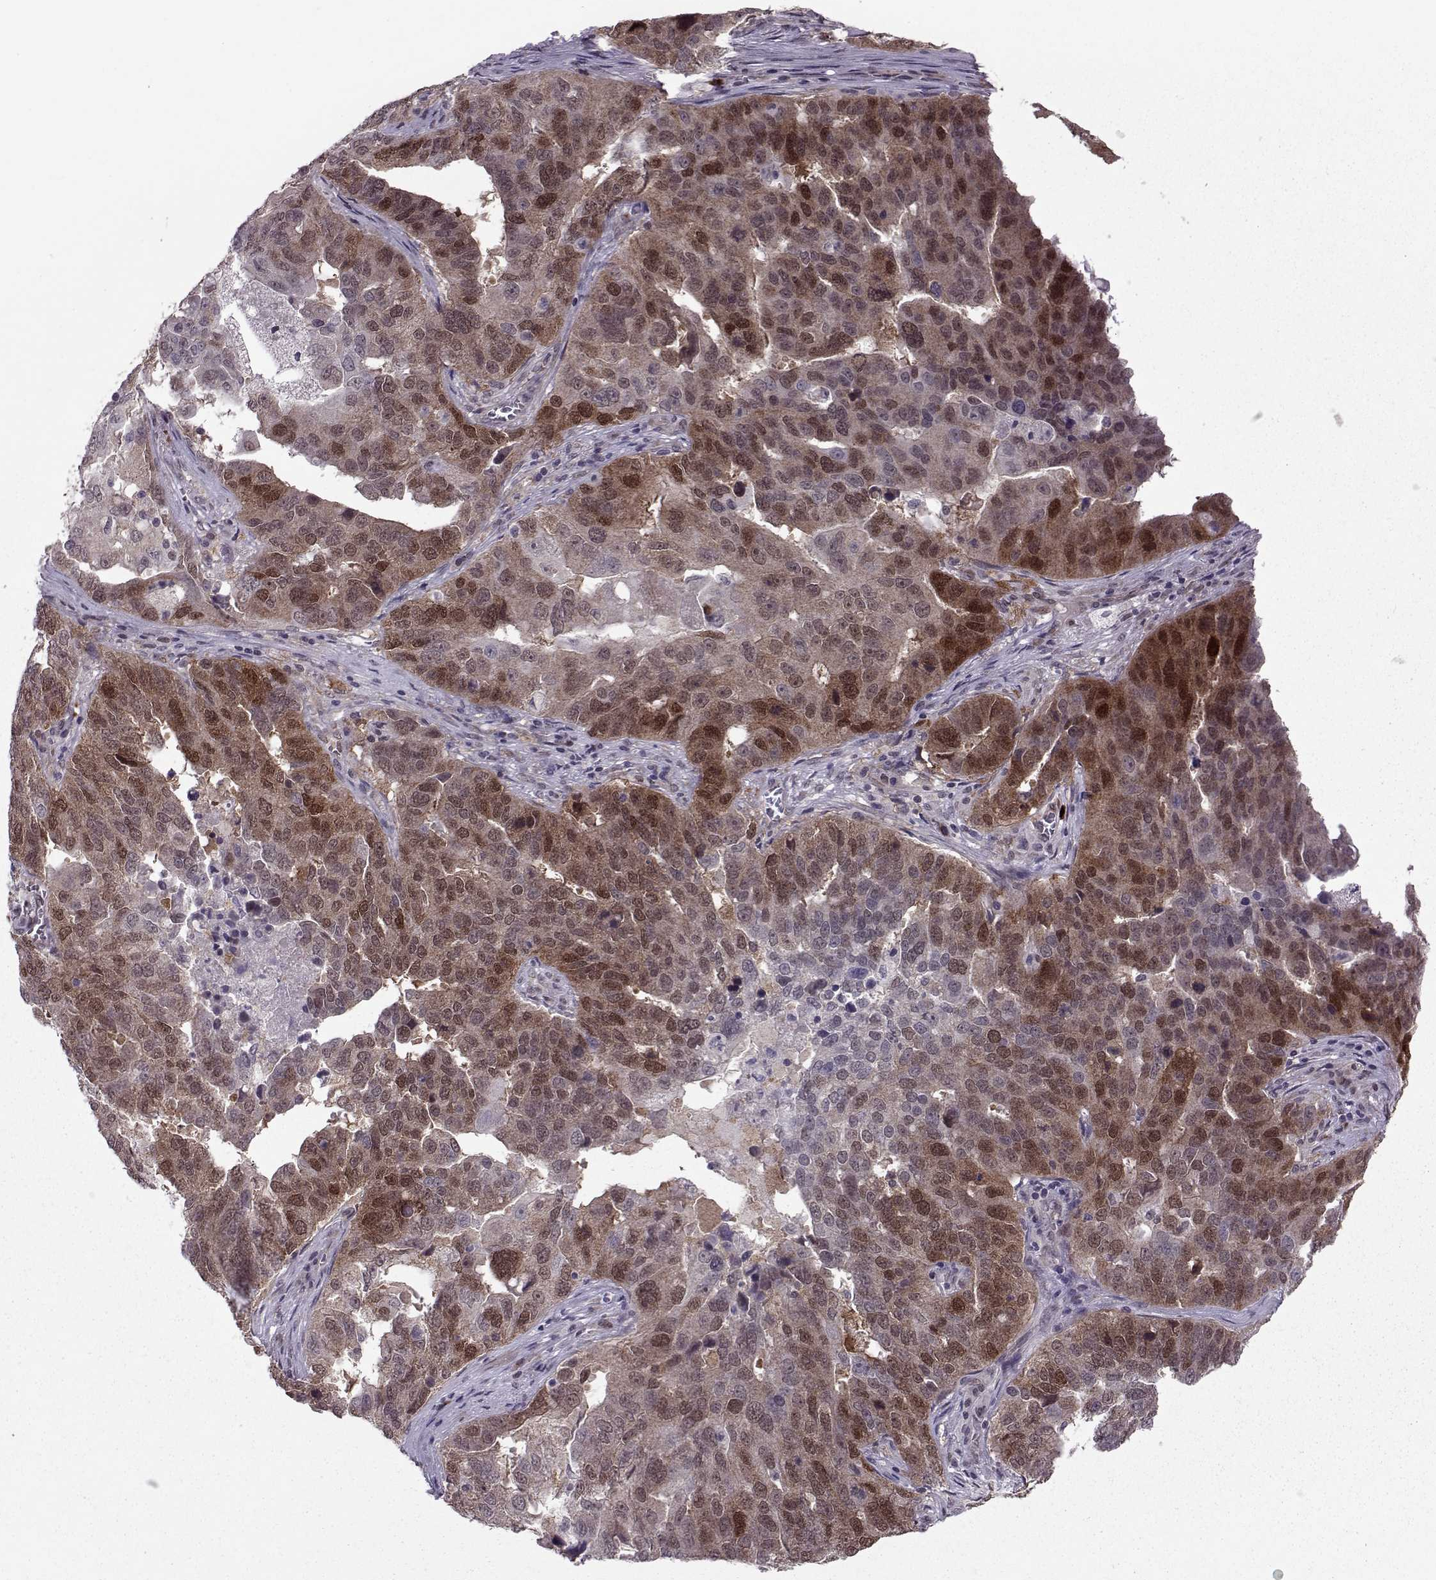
{"staining": {"intensity": "moderate", "quantity": "25%-75%", "location": "cytoplasmic/membranous,nuclear"}, "tissue": "ovarian cancer", "cell_type": "Tumor cells", "image_type": "cancer", "snomed": [{"axis": "morphology", "description": "Carcinoma, endometroid"}, {"axis": "topography", "description": "Soft tissue"}, {"axis": "topography", "description": "Ovary"}], "caption": "Moderate cytoplasmic/membranous and nuclear protein expression is present in approximately 25%-75% of tumor cells in ovarian cancer.", "gene": "CDK4", "patient": {"sex": "female", "age": 52}}